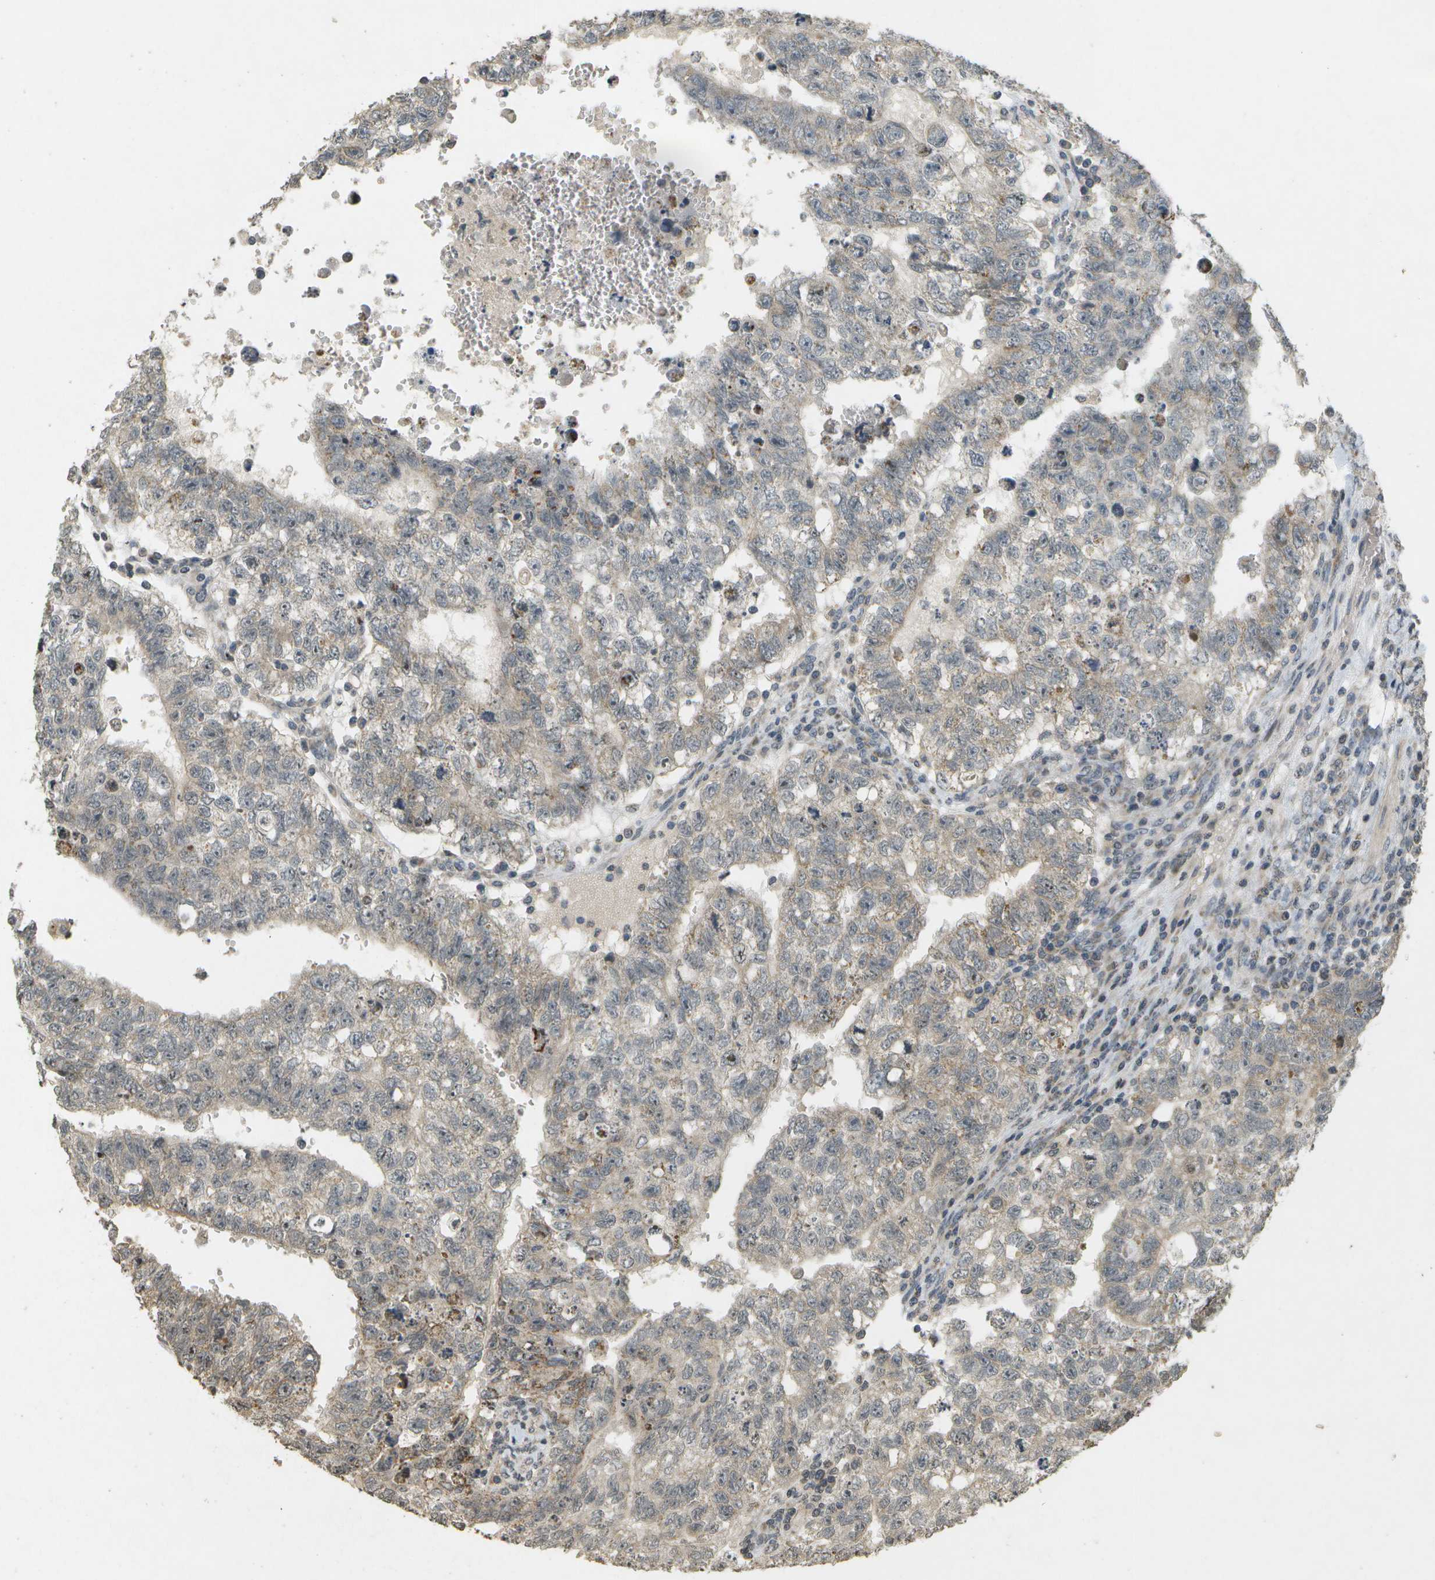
{"staining": {"intensity": "moderate", "quantity": "<25%", "location": "cytoplasmic/membranous"}, "tissue": "testis cancer", "cell_type": "Tumor cells", "image_type": "cancer", "snomed": [{"axis": "morphology", "description": "Seminoma, NOS"}, {"axis": "morphology", "description": "Carcinoma, Embryonal, NOS"}, {"axis": "topography", "description": "Testis"}], "caption": "Testis embryonal carcinoma was stained to show a protein in brown. There is low levels of moderate cytoplasmic/membranous positivity in approximately <25% of tumor cells.", "gene": "RAB21", "patient": {"sex": "male", "age": 38}}